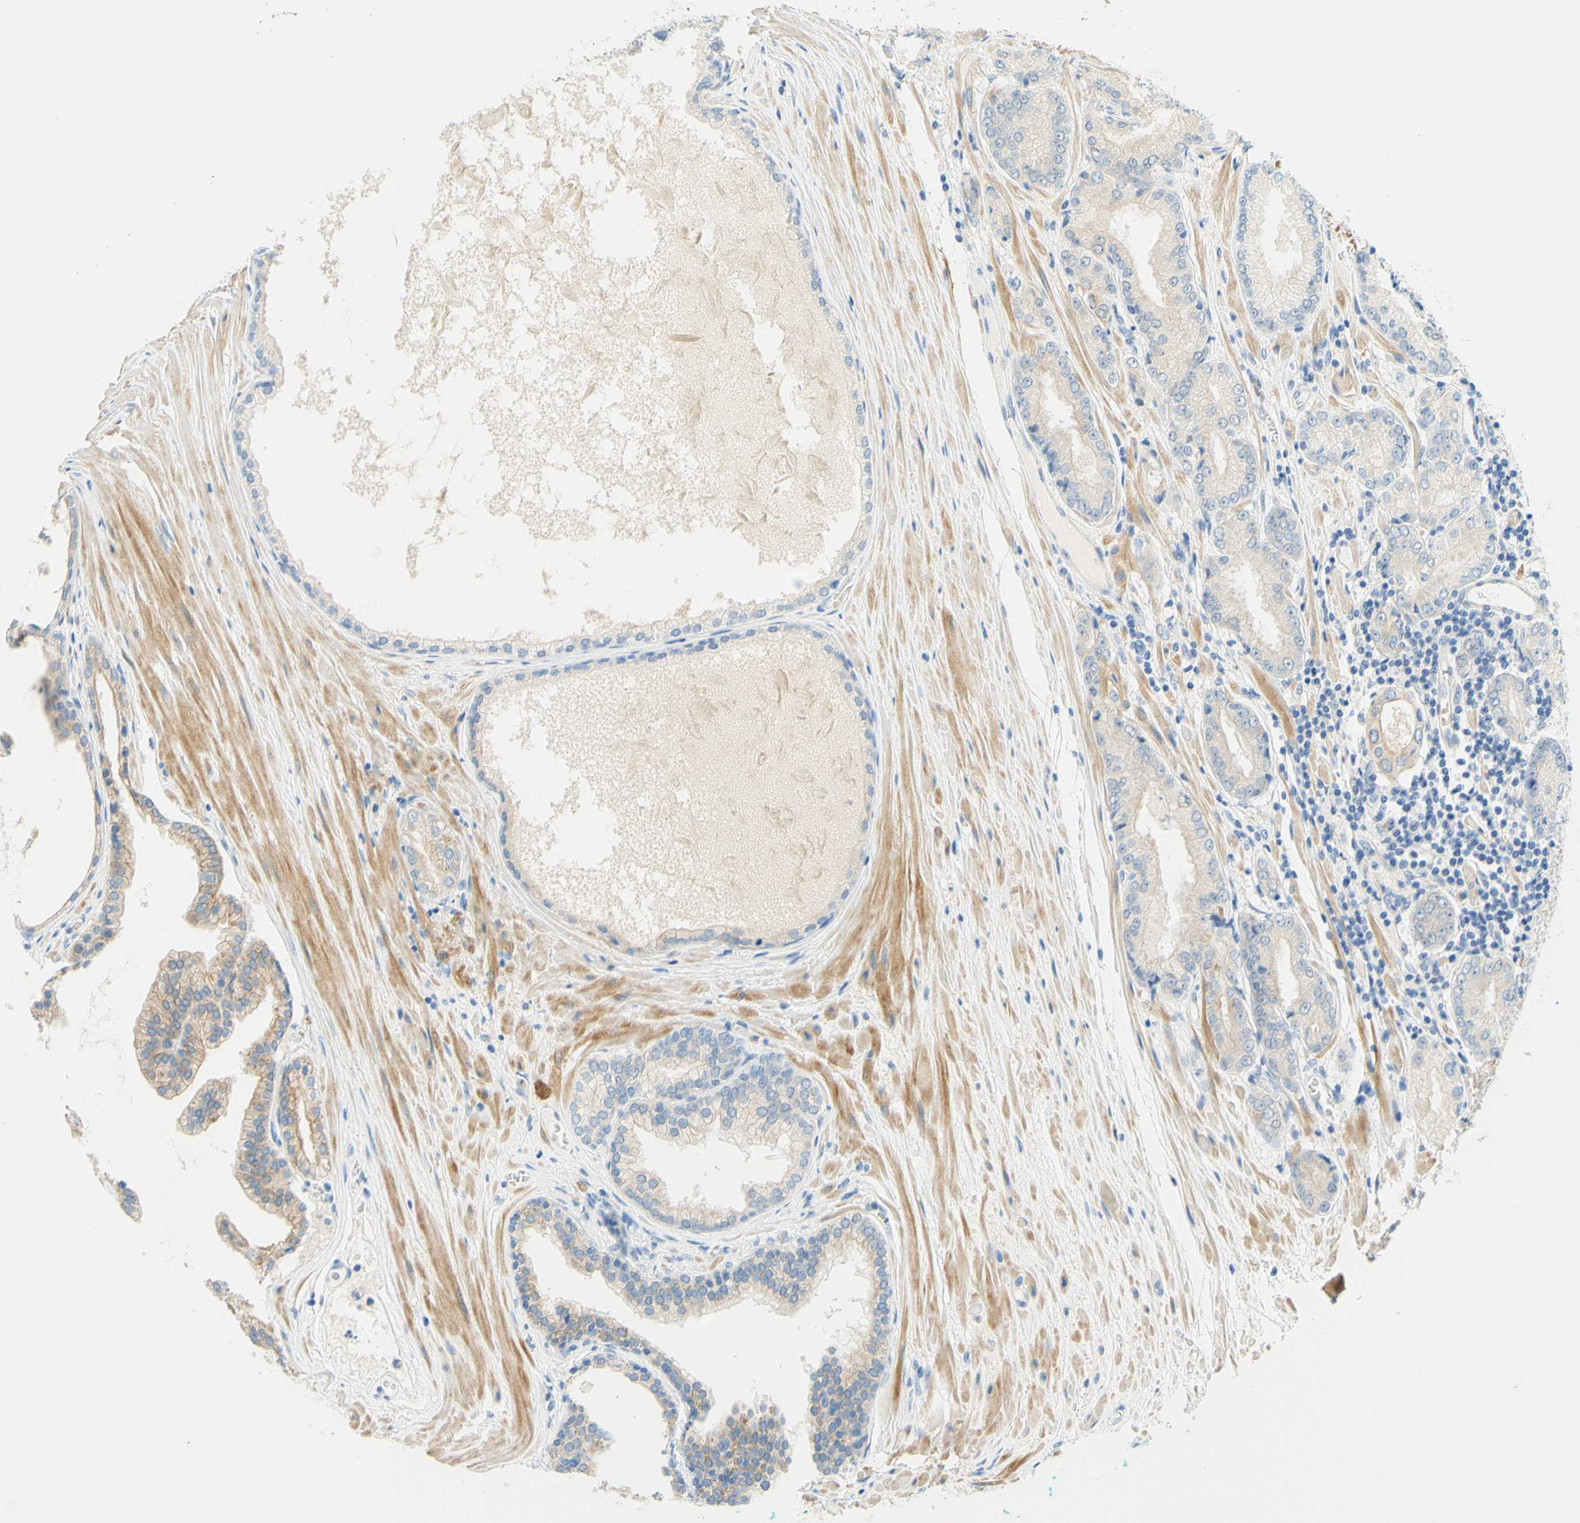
{"staining": {"intensity": "weak", "quantity": "25%-75%", "location": "cytoplasmic/membranous"}, "tissue": "prostate cancer", "cell_type": "Tumor cells", "image_type": "cancer", "snomed": [{"axis": "morphology", "description": "Adenocarcinoma, High grade"}, {"axis": "topography", "description": "Prostate"}], "caption": "IHC (DAB (3,3'-diaminobenzidine)) staining of prostate cancer demonstrates weak cytoplasmic/membranous protein positivity in about 25%-75% of tumor cells. (IHC, brightfield microscopy, high magnification).", "gene": "ENTREP2", "patient": {"sex": "male", "age": 59}}